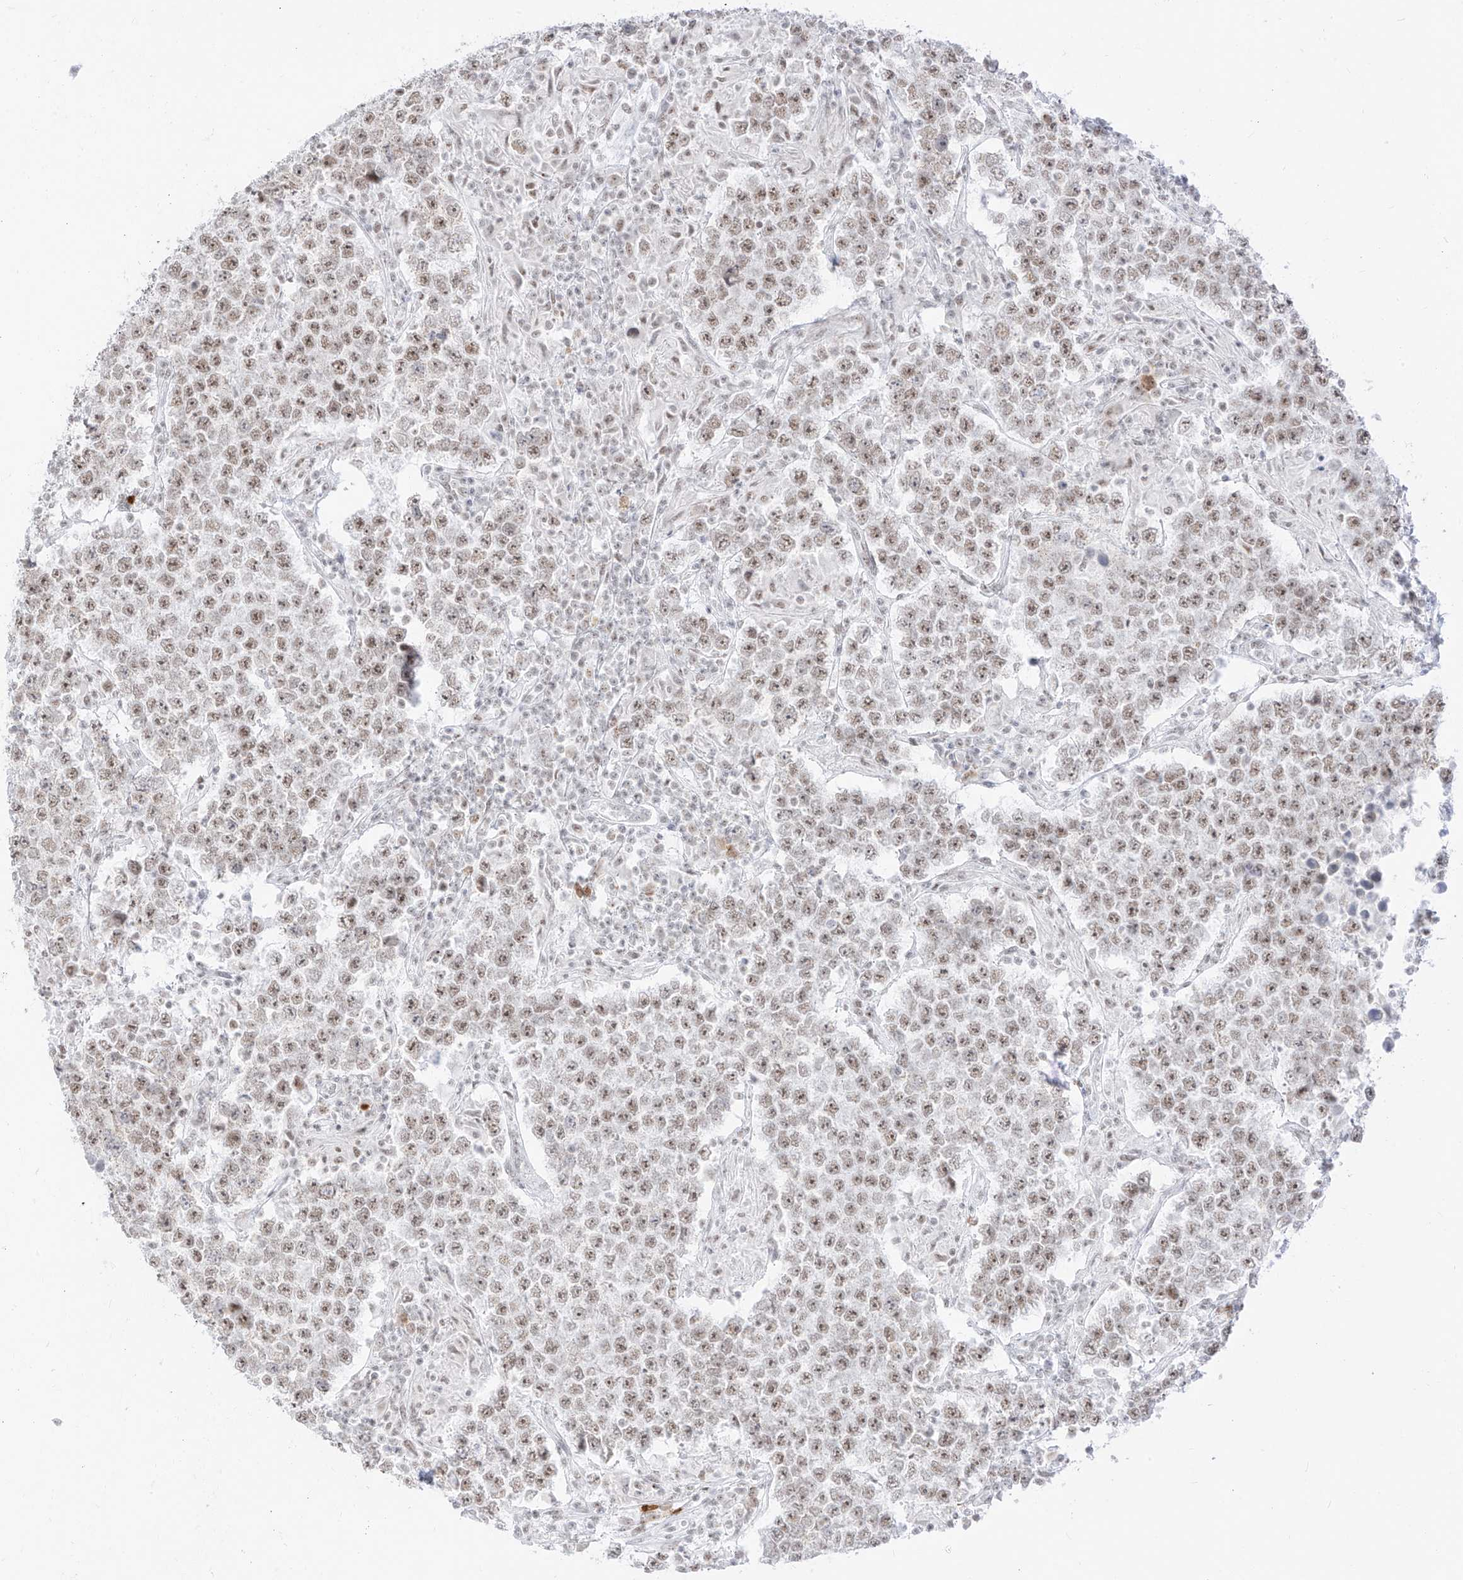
{"staining": {"intensity": "moderate", "quantity": ">75%", "location": "nuclear"}, "tissue": "testis cancer", "cell_type": "Tumor cells", "image_type": "cancer", "snomed": [{"axis": "morphology", "description": "Normal tissue, NOS"}, {"axis": "morphology", "description": "Urothelial carcinoma, High grade"}, {"axis": "morphology", "description": "Seminoma, NOS"}, {"axis": "morphology", "description": "Carcinoma, Embryonal, NOS"}, {"axis": "topography", "description": "Urinary bladder"}, {"axis": "topography", "description": "Testis"}], "caption": "Testis seminoma stained for a protein (brown) demonstrates moderate nuclear positive staining in approximately >75% of tumor cells.", "gene": "SUPT5H", "patient": {"sex": "male", "age": 41}}